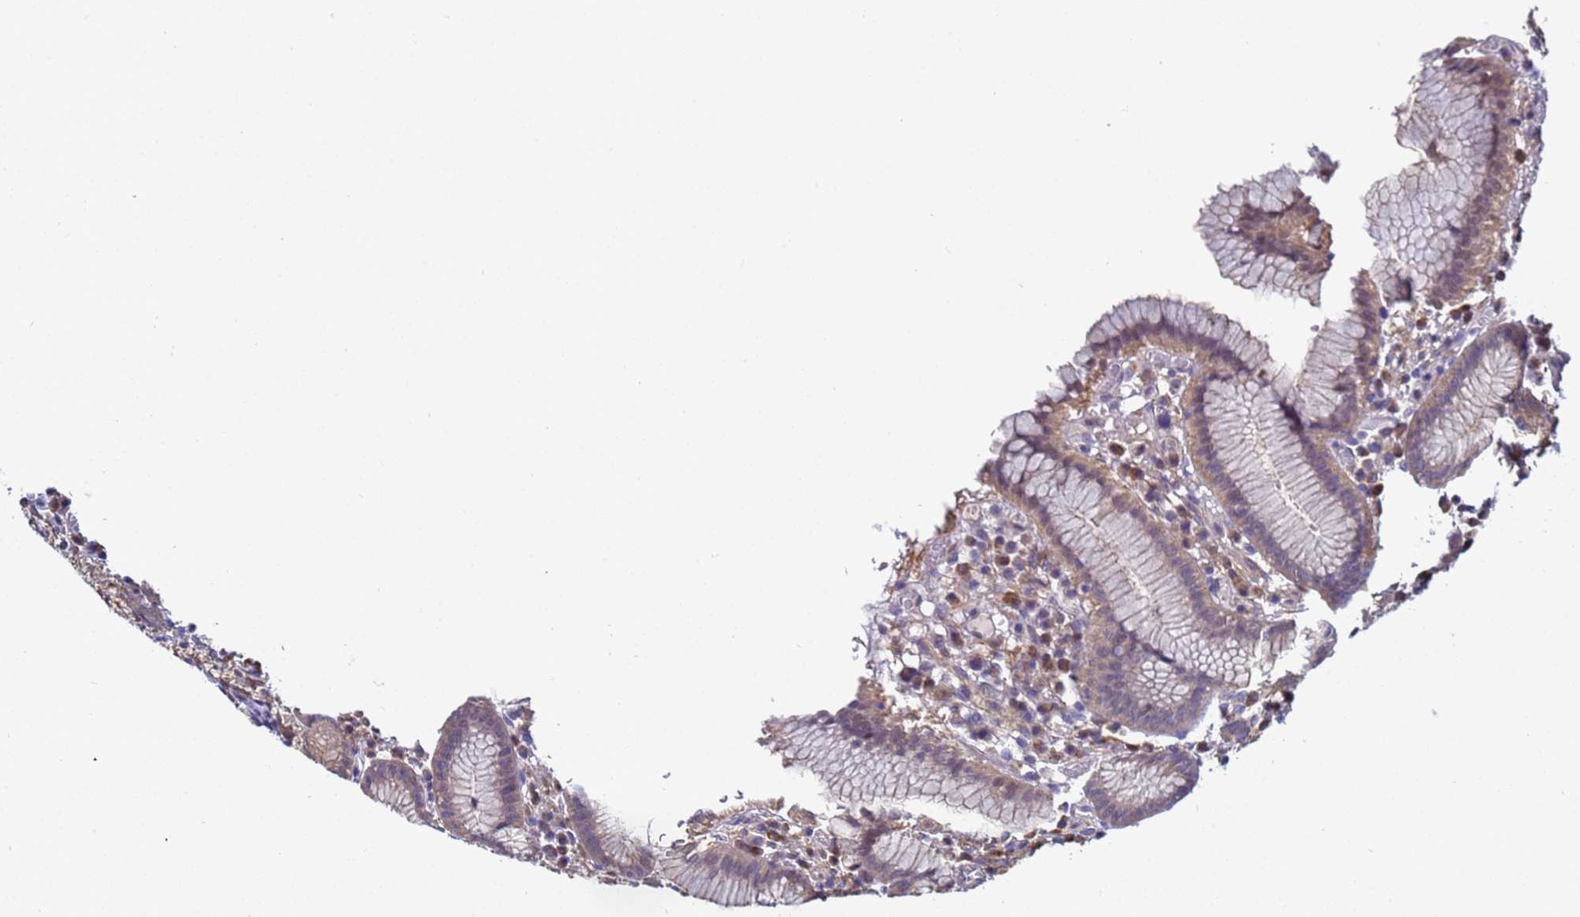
{"staining": {"intensity": "moderate", "quantity": ">75%", "location": "cytoplasmic/membranous"}, "tissue": "stomach", "cell_type": "Glandular cells", "image_type": "normal", "snomed": [{"axis": "morphology", "description": "Normal tissue, NOS"}, {"axis": "topography", "description": "Stomach"}], "caption": "This micrograph displays immunohistochemistry (IHC) staining of unremarkable stomach, with medium moderate cytoplasmic/membranous expression in about >75% of glandular cells.", "gene": "NAXE", "patient": {"sex": "male", "age": 55}}